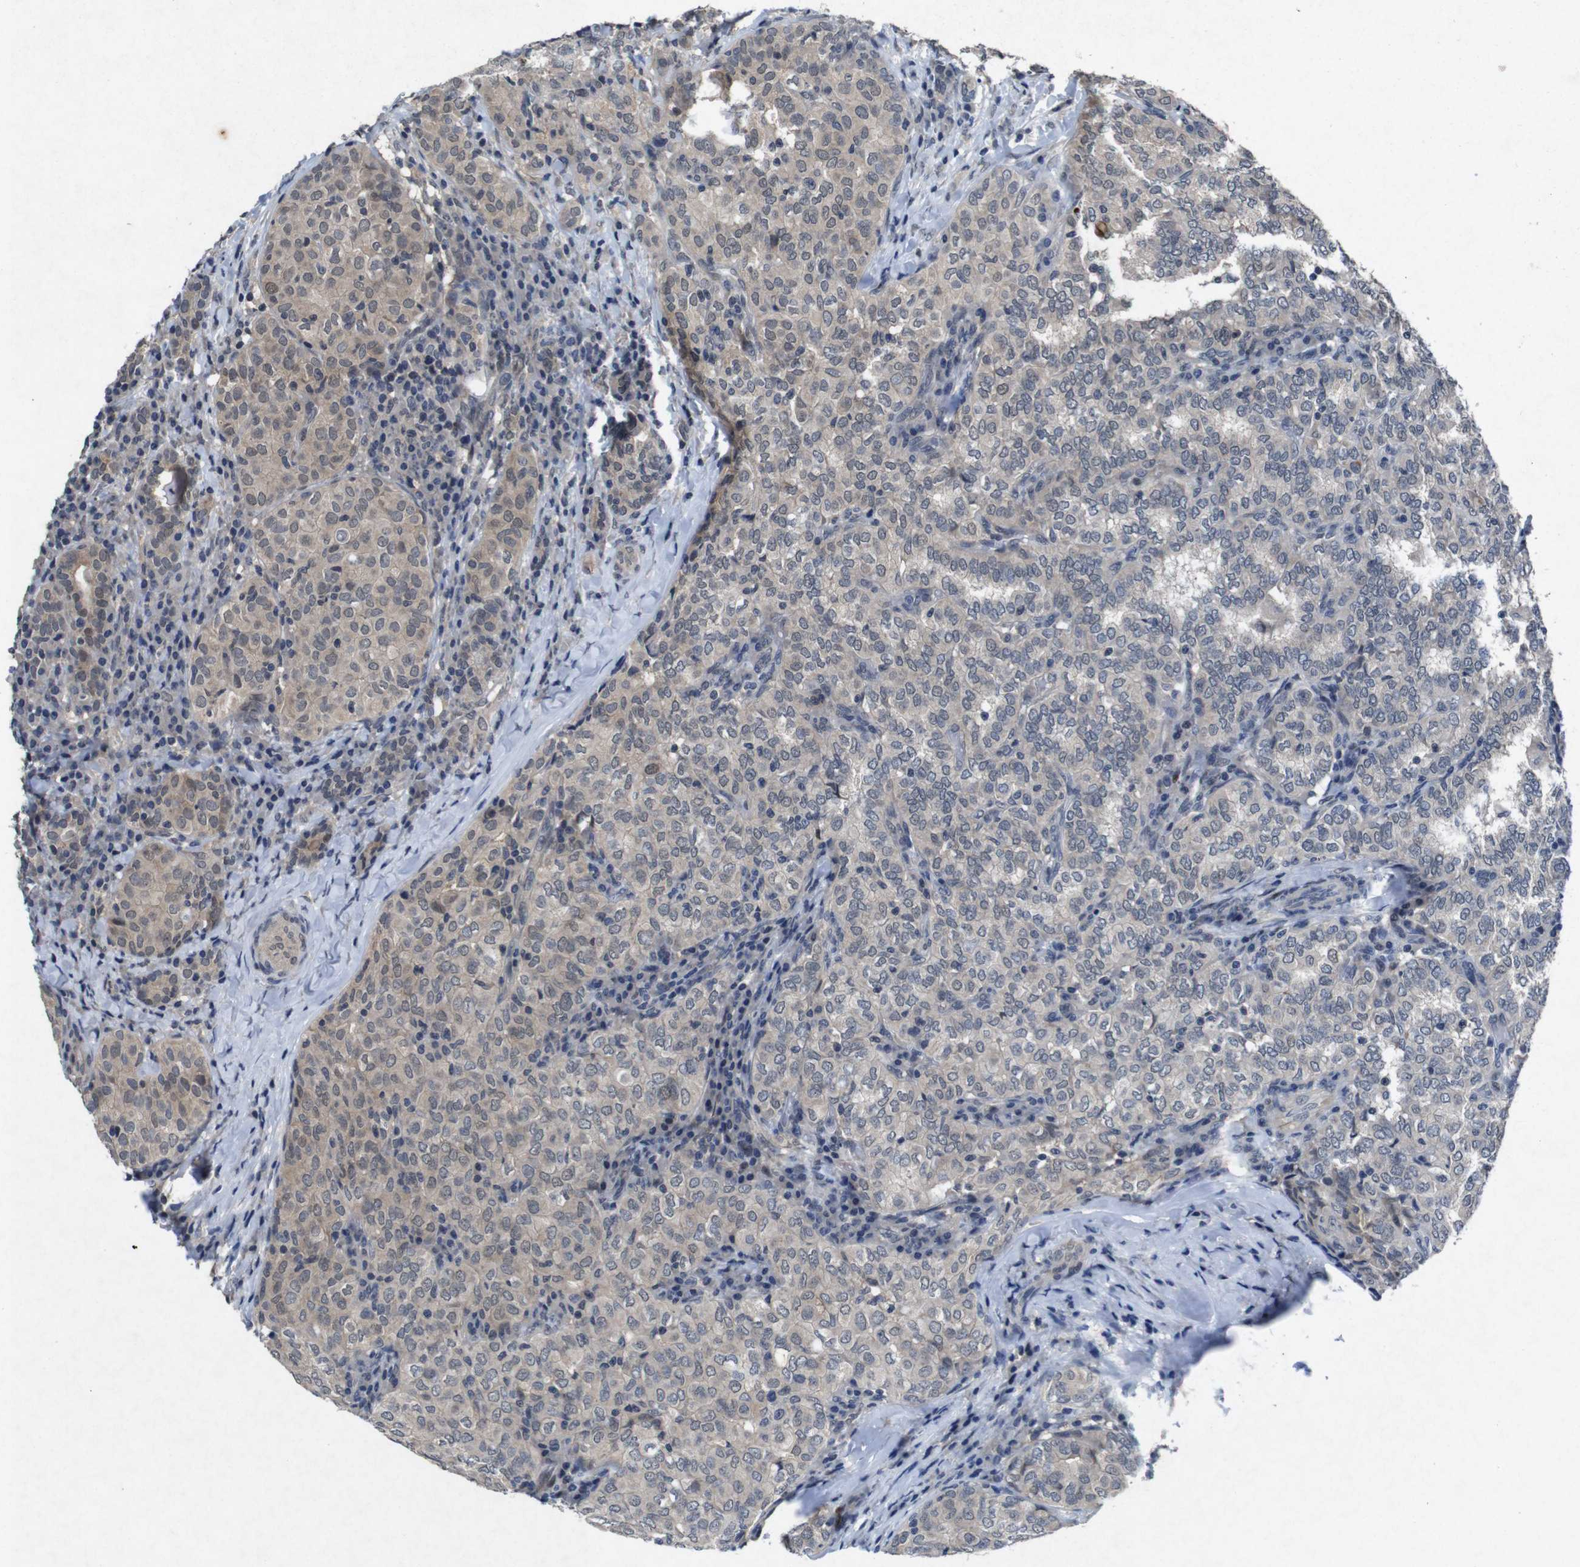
{"staining": {"intensity": "weak", "quantity": "<25%", "location": "cytoplasmic/membranous"}, "tissue": "thyroid cancer", "cell_type": "Tumor cells", "image_type": "cancer", "snomed": [{"axis": "morphology", "description": "Papillary adenocarcinoma, NOS"}, {"axis": "topography", "description": "Thyroid gland"}], "caption": "Papillary adenocarcinoma (thyroid) stained for a protein using IHC reveals no positivity tumor cells.", "gene": "AKT3", "patient": {"sex": "female", "age": 30}}